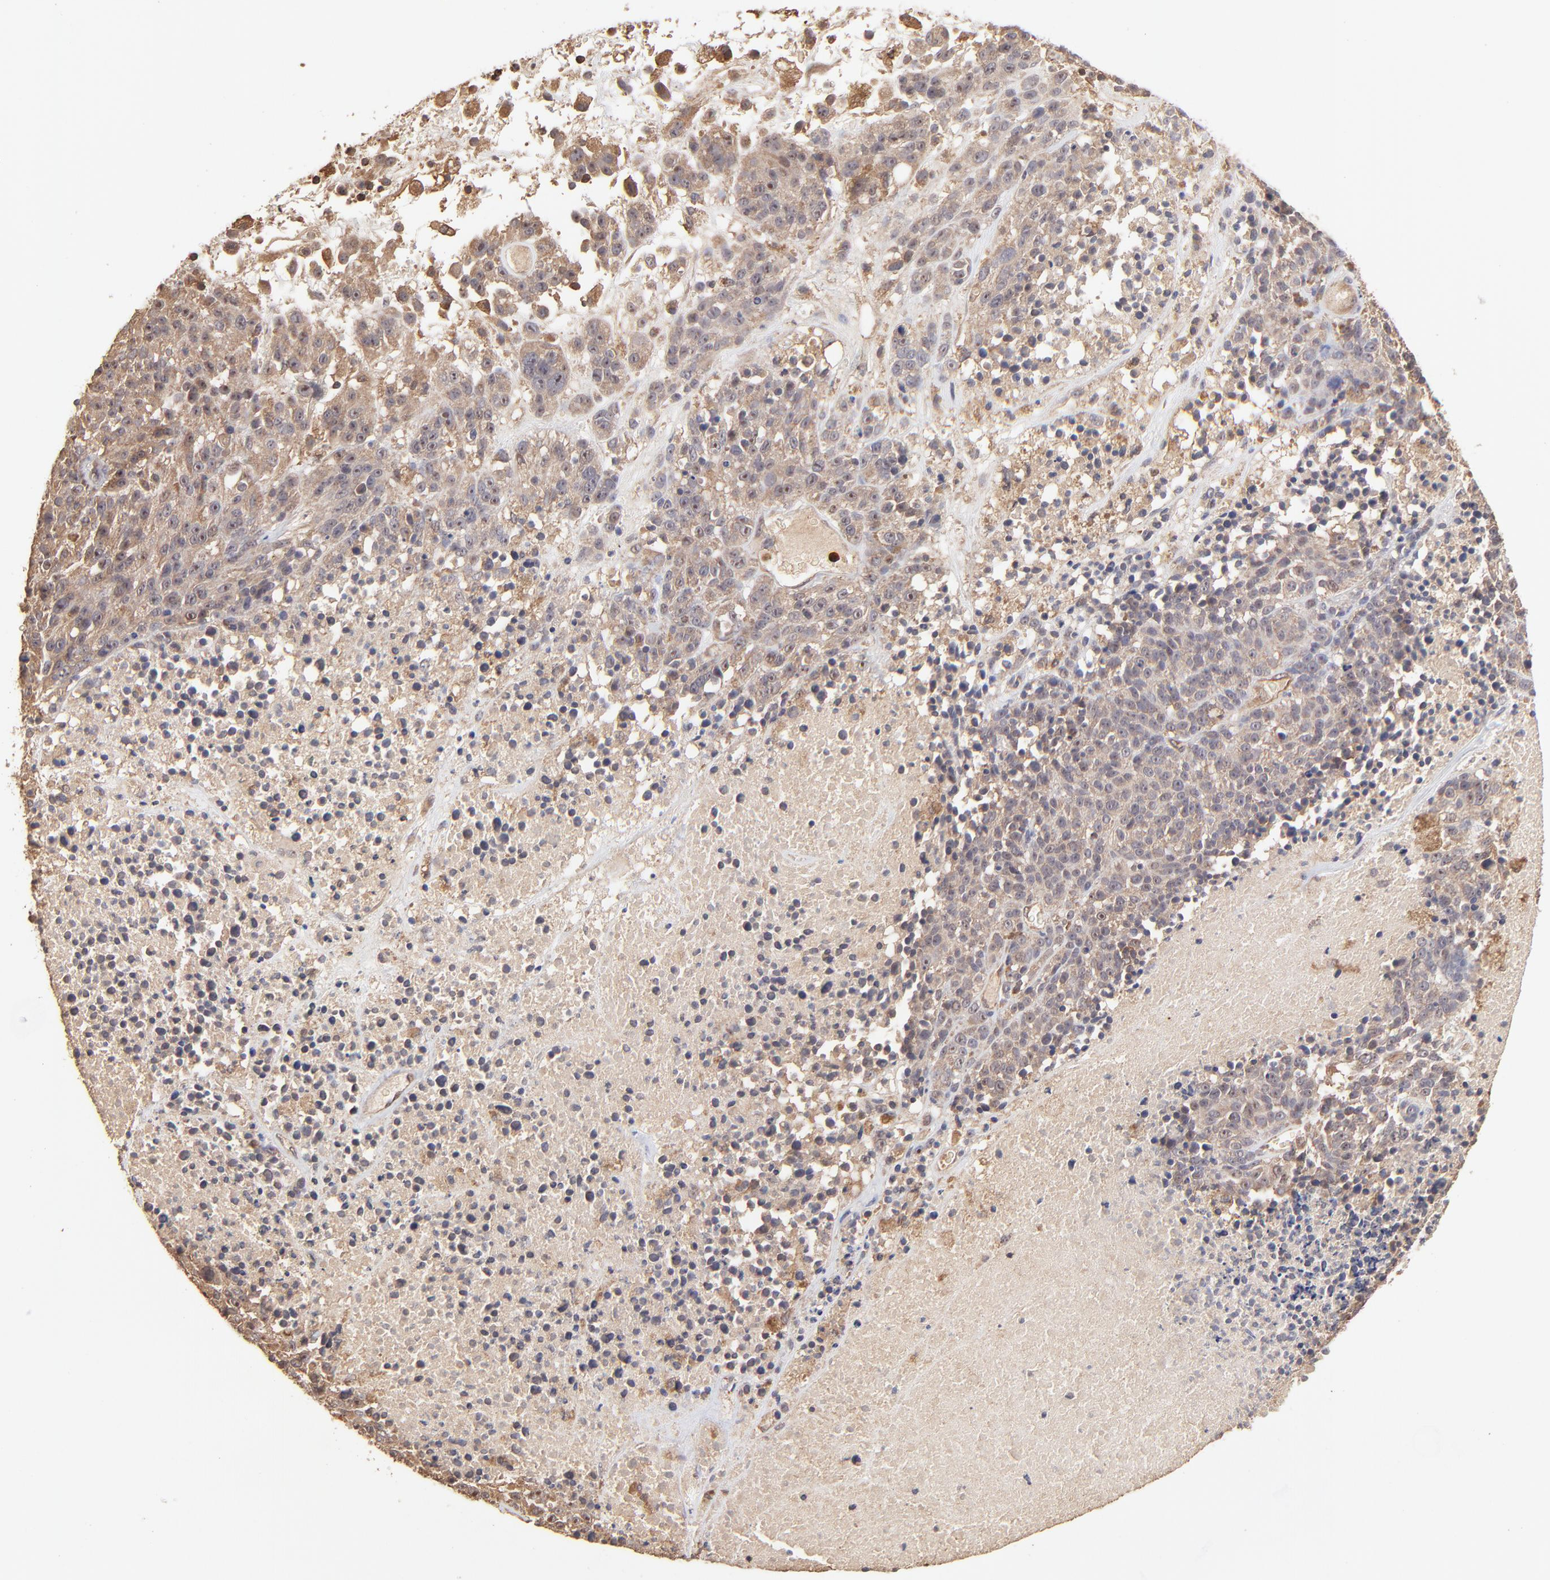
{"staining": {"intensity": "moderate", "quantity": ">75%", "location": "cytoplasmic/membranous"}, "tissue": "melanoma", "cell_type": "Tumor cells", "image_type": "cancer", "snomed": [{"axis": "morphology", "description": "Malignant melanoma, Metastatic site"}, {"axis": "topography", "description": "Cerebral cortex"}], "caption": "Melanoma stained for a protein shows moderate cytoplasmic/membranous positivity in tumor cells. (IHC, brightfield microscopy, high magnification).", "gene": "STON2", "patient": {"sex": "female", "age": 52}}